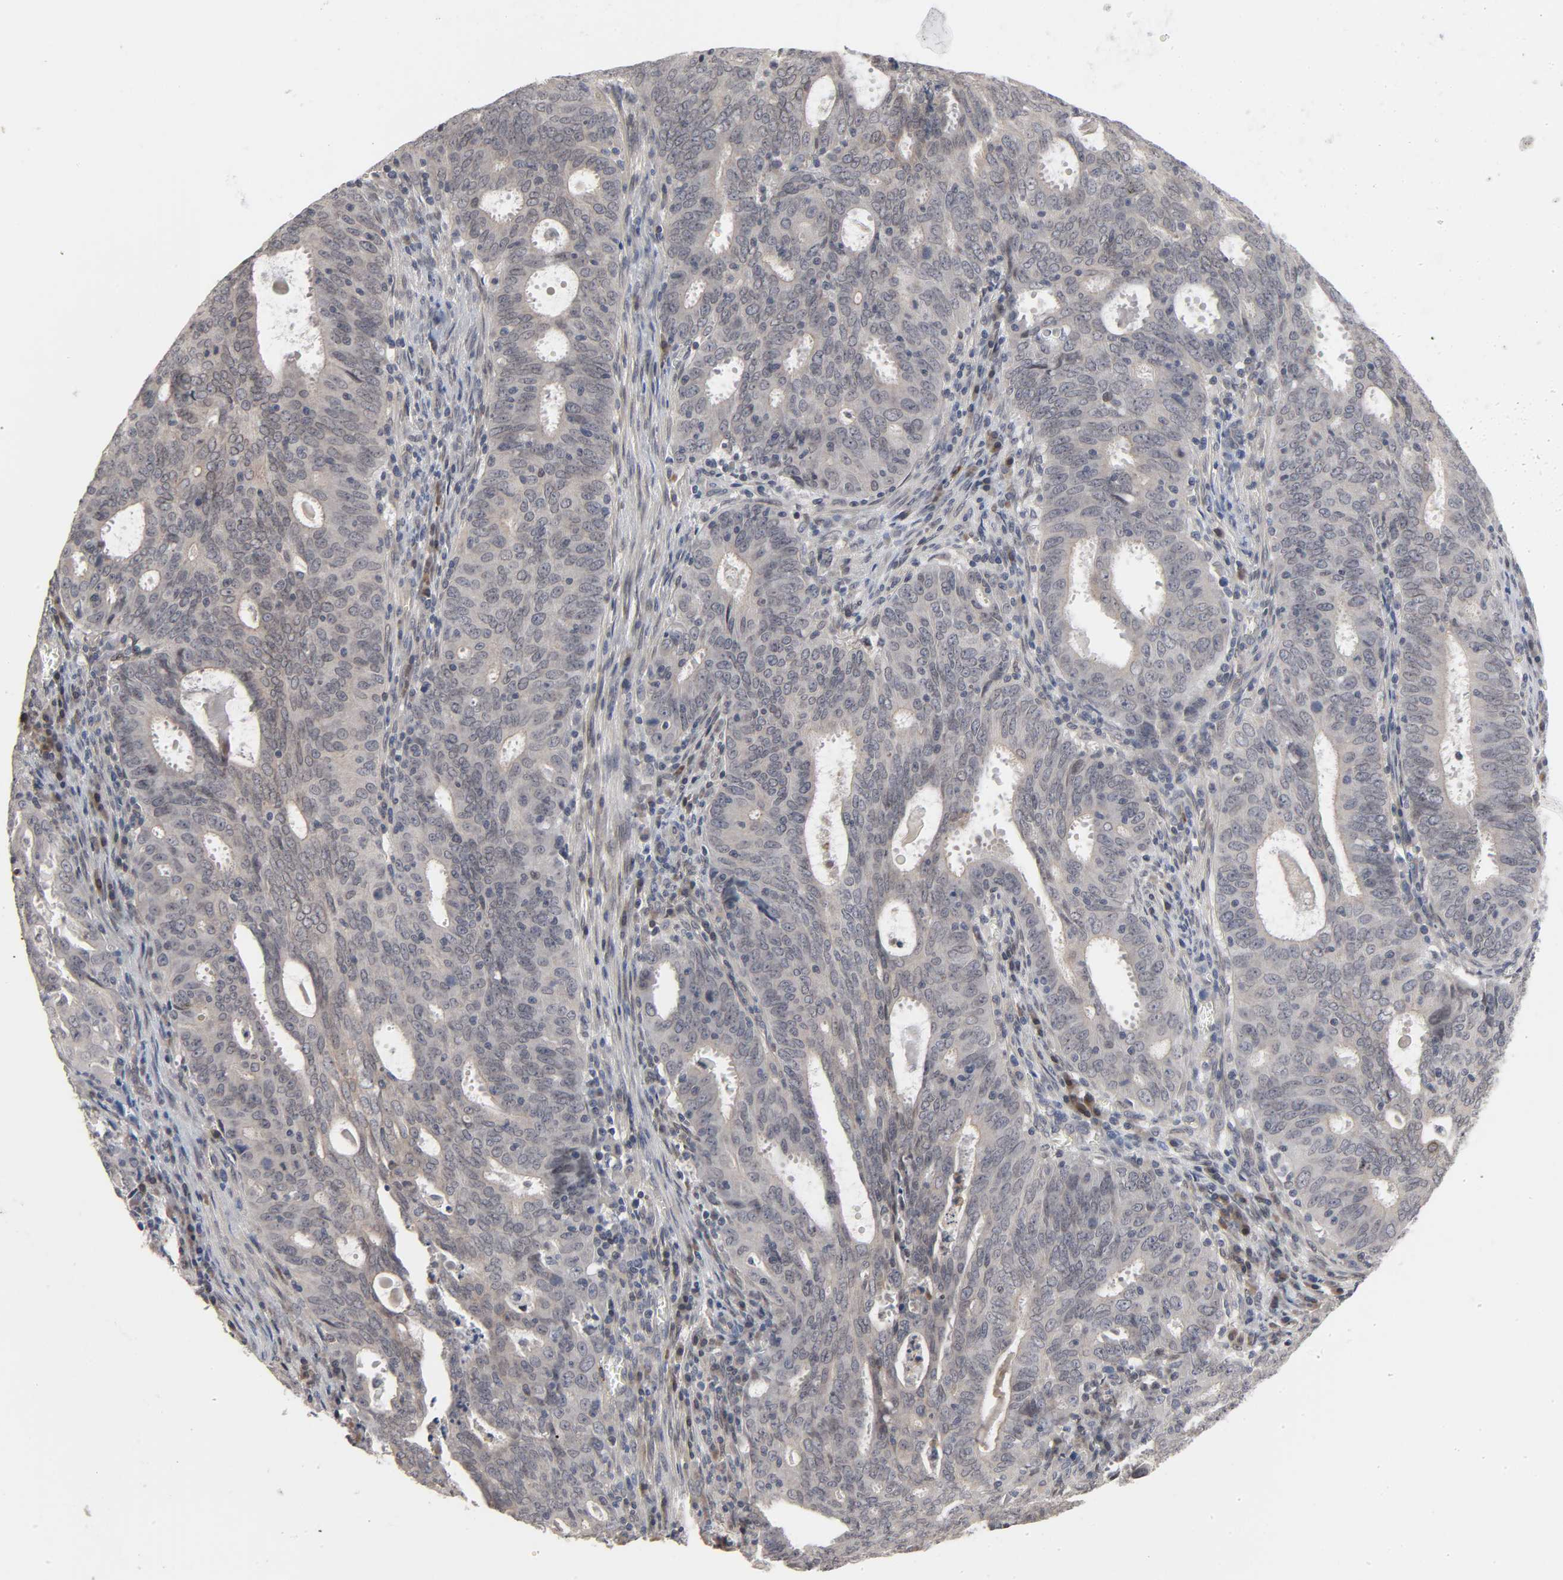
{"staining": {"intensity": "weak", "quantity": "25%-75%", "location": "cytoplasmic/membranous"}, "tissue": "cervical cancer", "cell_type": "Tumor cells", "image_type": "cancer", "snomed": [{"axis": "morphology", "description": "Adenocarcinoma, NOS"}, {"axis": "topography", "description": "Cervix"}], "caption": "Immunohistochemical staining of human adenocarcinoma (cervical) displays low levels of weak cytoplasmic/membranous staining in approximately 25%-75% of tumor cells.", "gene": "CCDC175", "patient": {"sex": "female", "age": 44}}